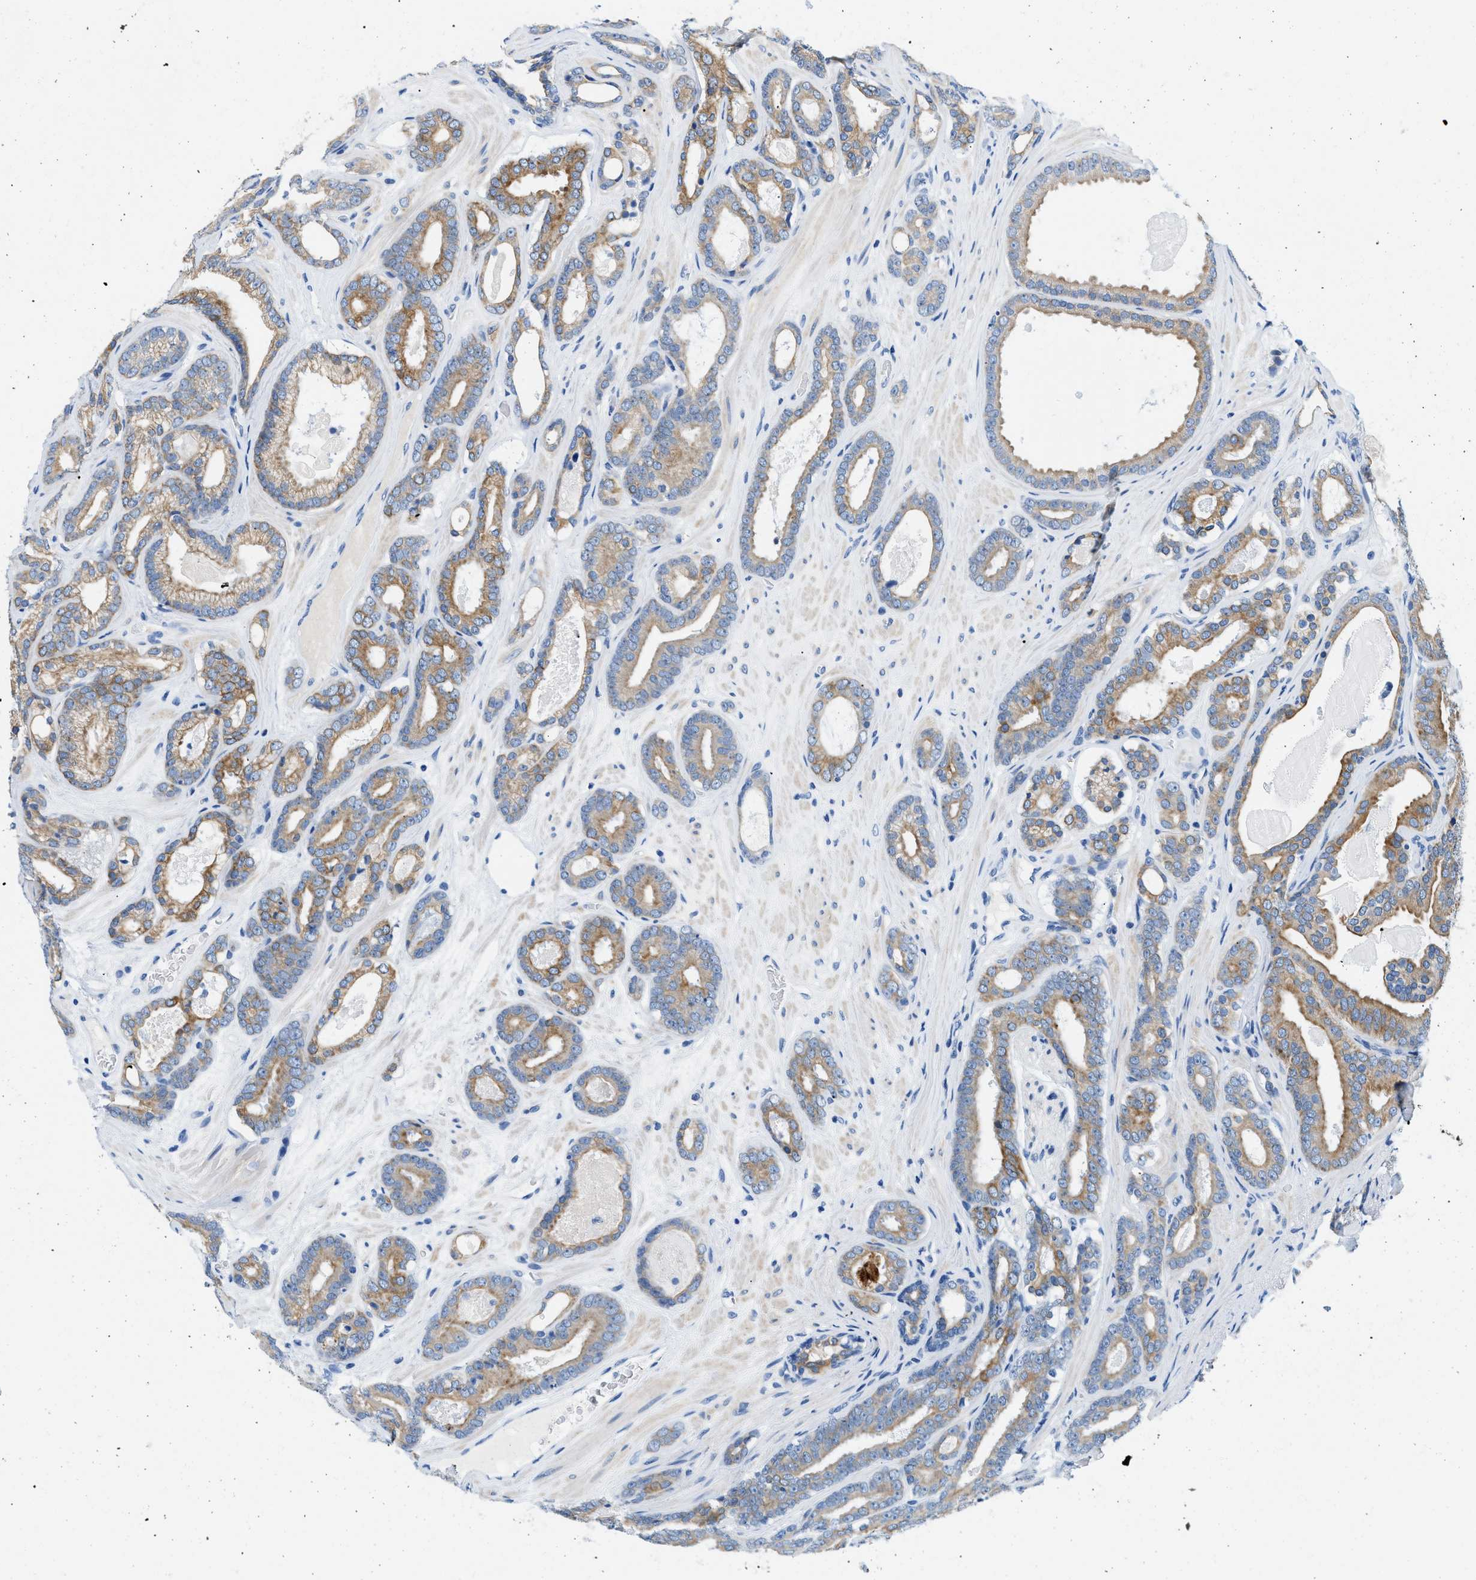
{"staining": {"intensity": "moderate", "quantity": "25%-75%", "location": "cytoplasmic/membranous"}, "tissue": "prostate cancer", "cell_type": "Tumor cells", "image_type": "cancer", "snomed": [{"axis": "morphology", "description": "Adenocarcinoma, High grade"}, {"axis": "topography", "description": "Prostate"}], "caption": "IHC of human prostate cancer (high-grade adenocarcinoma) demonstrates medium levels of moderate cytoplasmic/membranous staining in about 25%-75% of tumor cells.", "gene": "BPGM", "patient": {"sex": "male", "age": 60}}